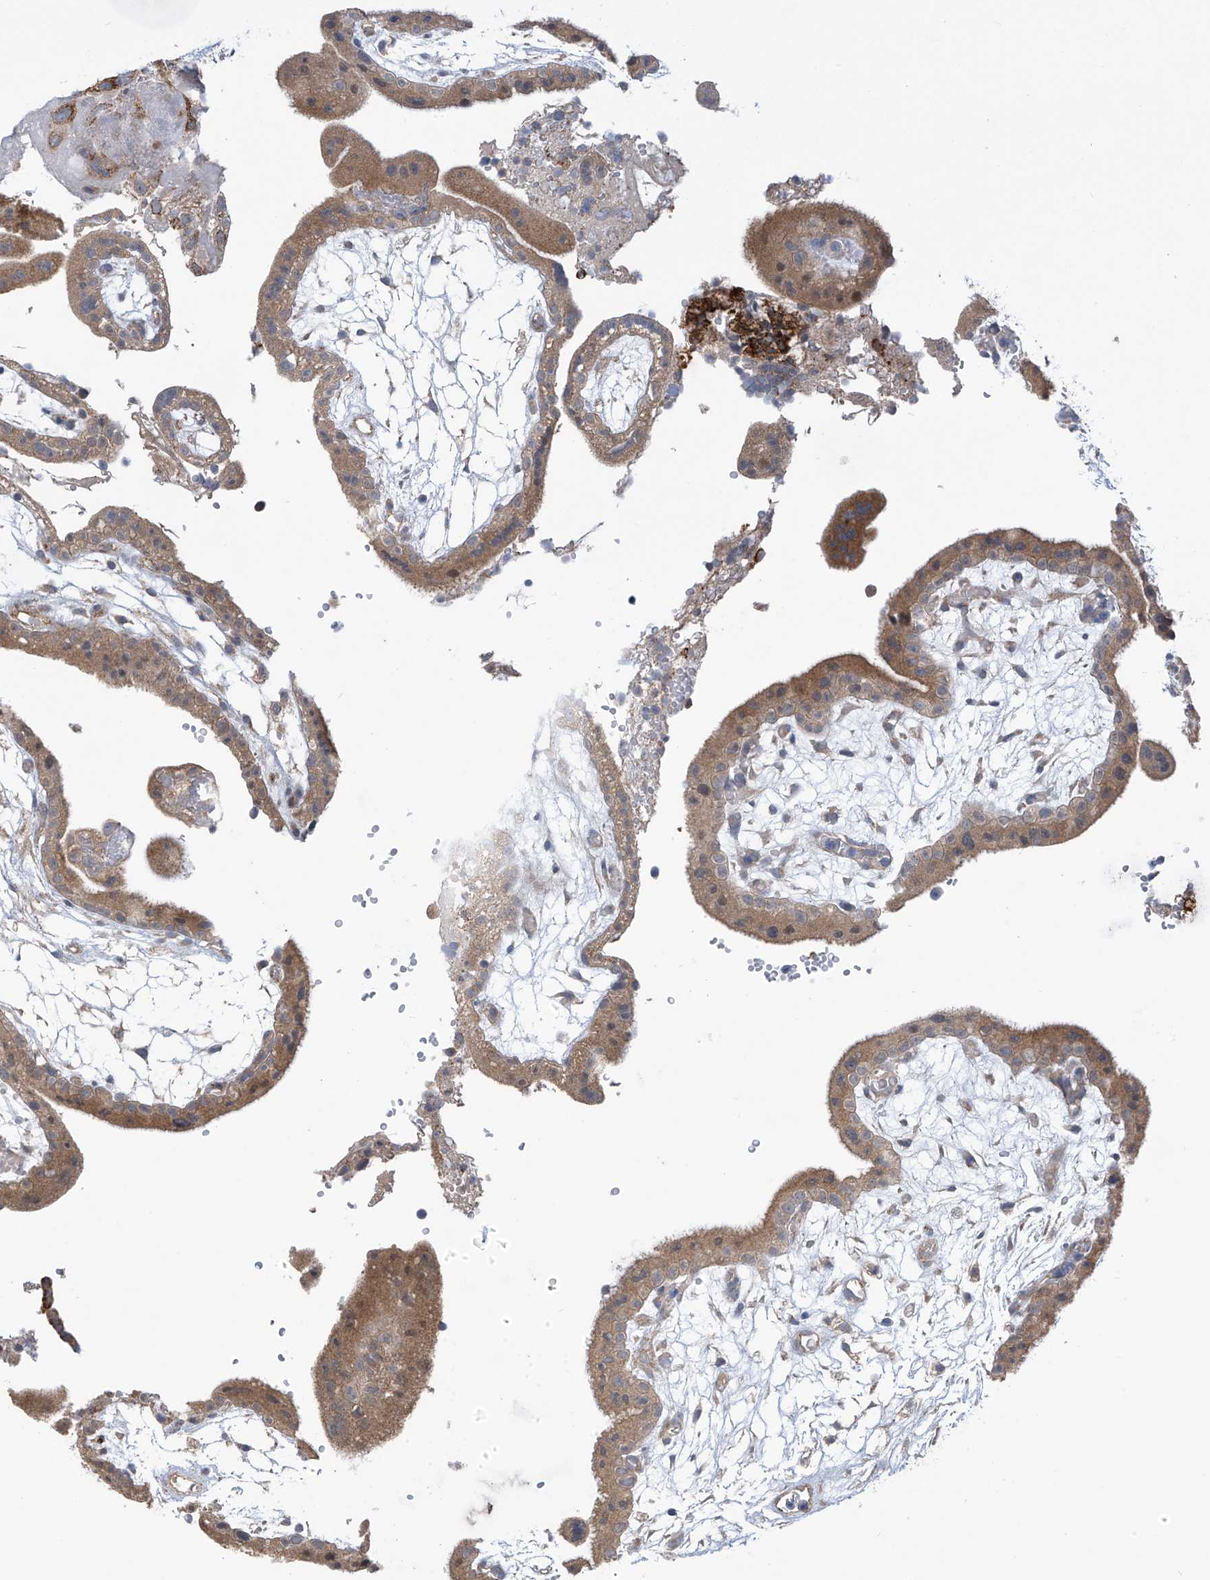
{"staining": {"intensity": "moderate", "quantity": ">75%", "location": "cytoplasmic/membranous"}, "tissue": "placenta", "cell_type": "Trophoblastic cells", "image_type": "normal", "snomed": [{"axis": "morphology", "description": "Normal tissue, NOS"}, {"axis": "topography", "description": "Placenta"}], "caption": "The photomicrograph demonstrates a brown stain indicating the presence of a protein in the cytoplasmic/membranous of trophoblastic cells in placenta. (Brightfield microscopy of DAB IHC at high magnification).", "gene": "SCGB1D2", "patient": {"sex": "female", "age": 18}}